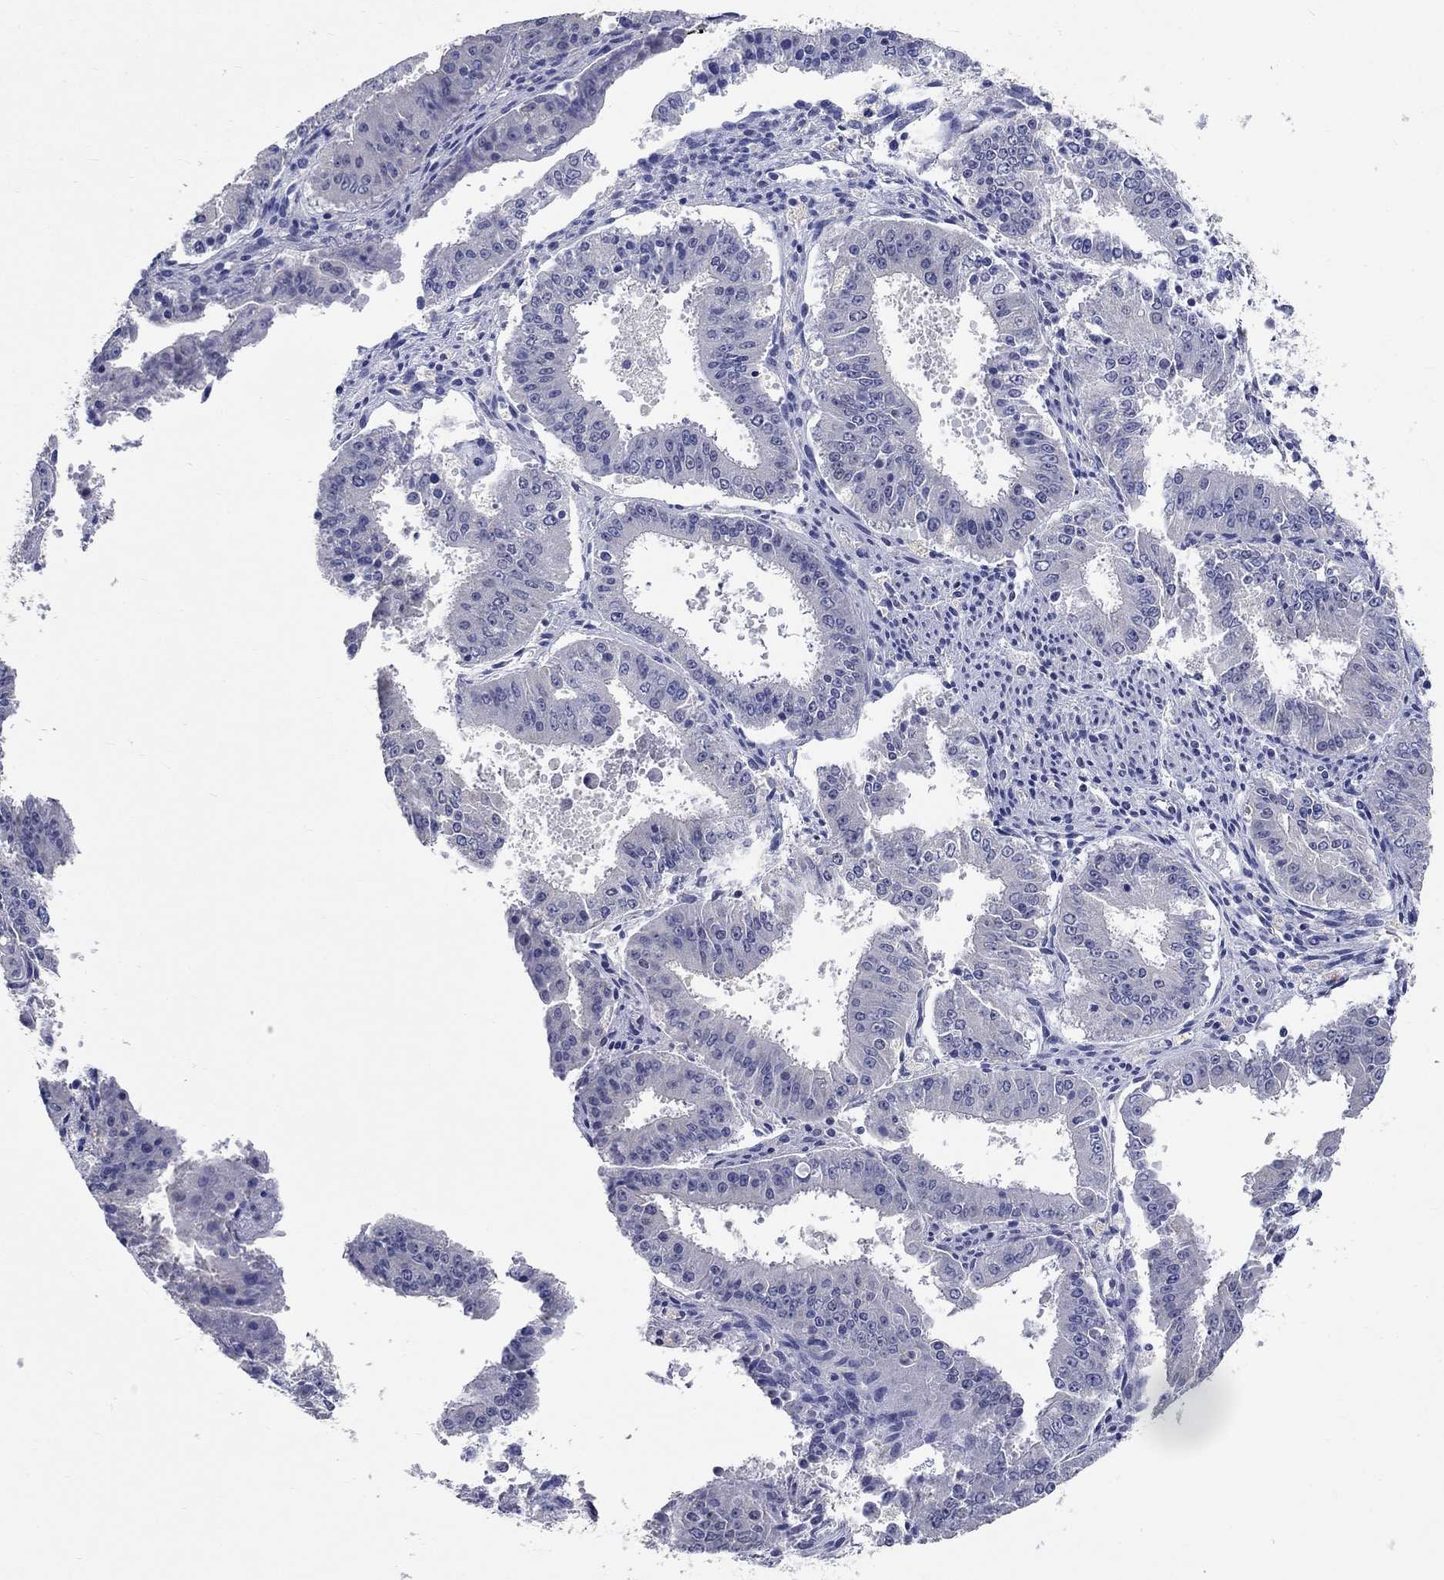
{"staining": {"intensity": "negative", "quantity": "none", "location": "none"}, "tissue": "ovarian cancer", "cell_type": "Tumor cells", "image_type": "cancer", "snomed": [{"axis": "morphology", "description": "Carcinoma, endometroid"}, {"axis": "topography", "description": "Ovary"}], "caption": "Immunohistochemistry (IHC) of human ovarian cancer (endometroid carcinoma) reveals no positivity in tumor cells.", "gene": "GRIN1", "patient": {"sex": "female", "age": 42}}